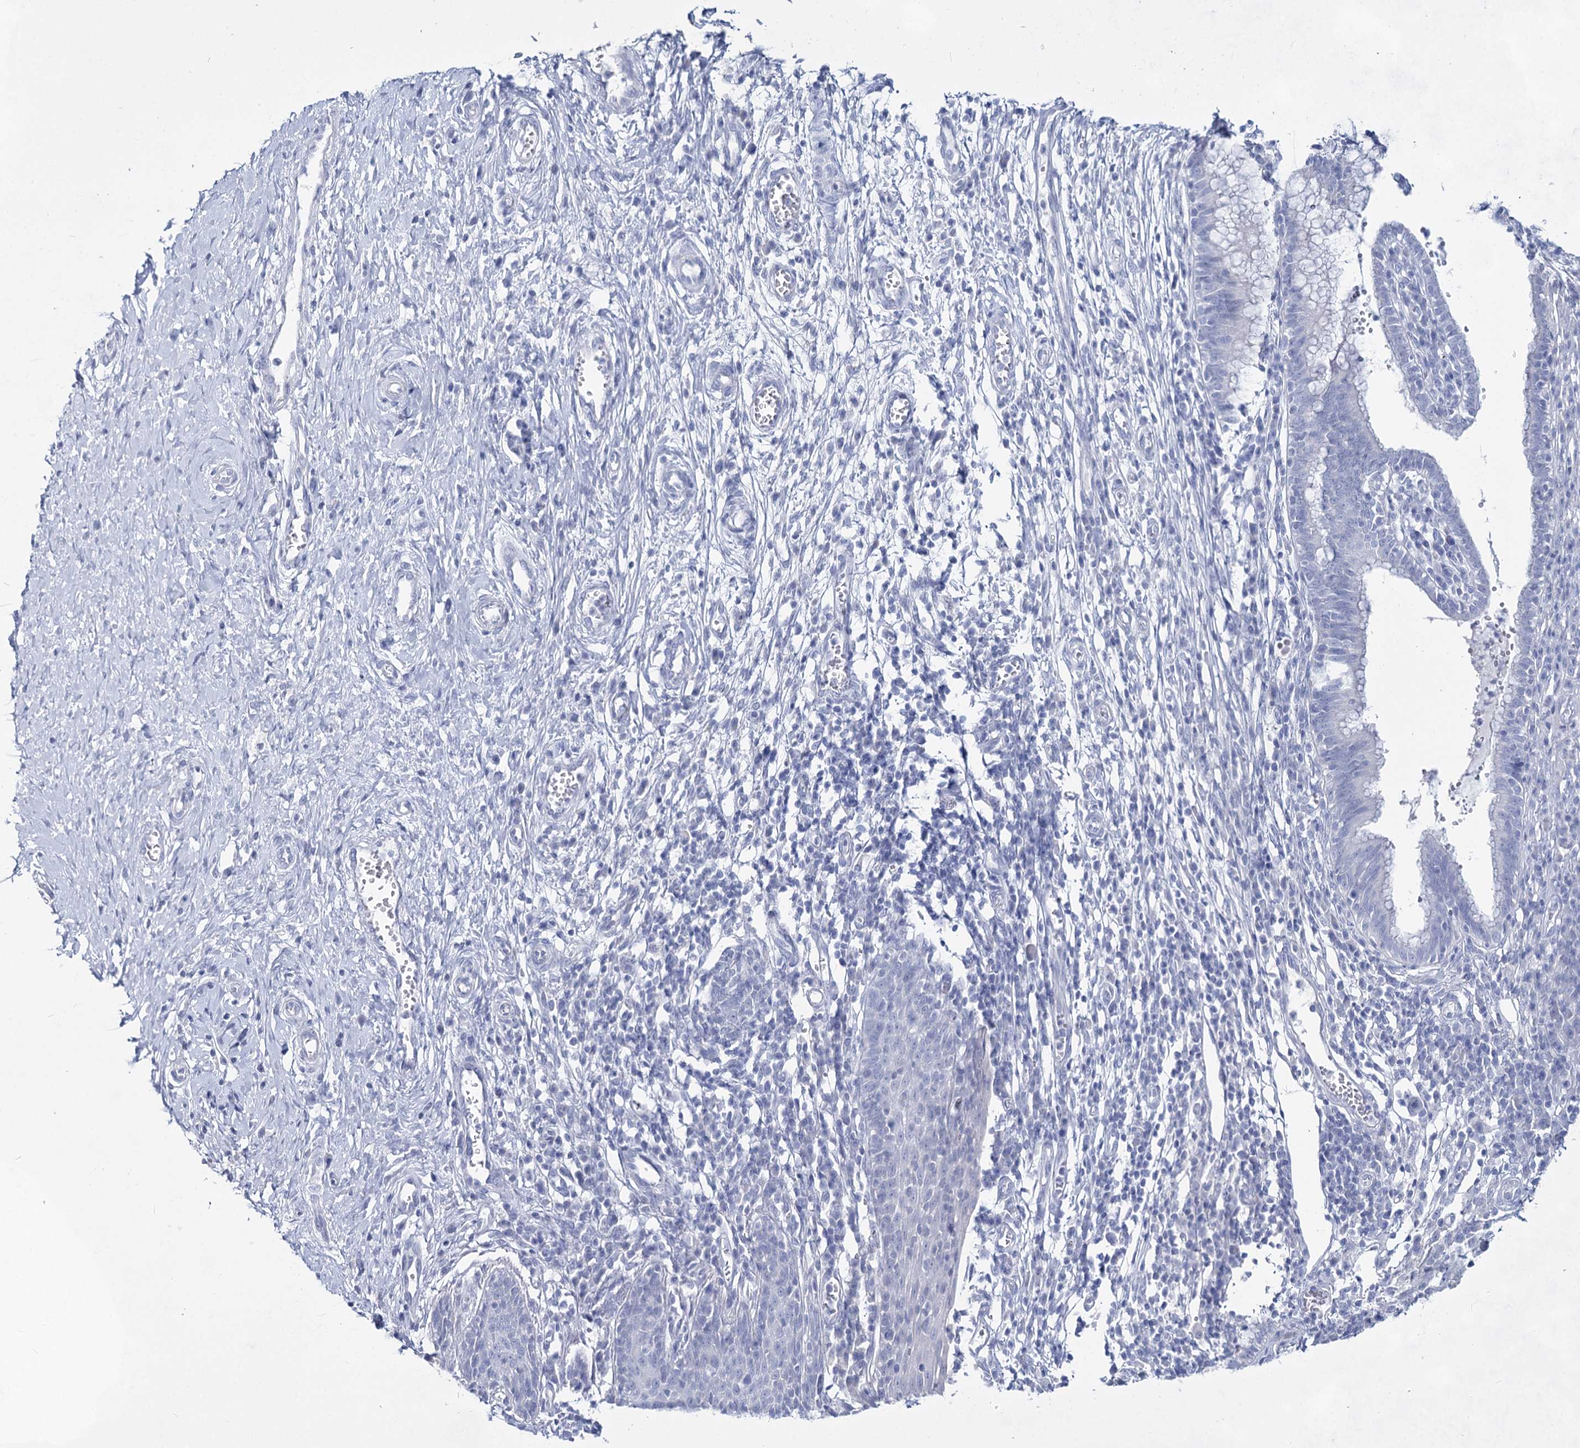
{"staining": {"intensity": "negative", "quantity": "none", "location": "none"}, "tissue": "cervix", "cell_type": "Glandular cells", "image_type": "normal", "snomed": [{"axis": "morphology", "description": "Normal tissue, NOS"}, {"axis": "morphology", "description": "Adenocarcinoma, NOS"}, {"axis": "topography", "description": "Cervix"}], "caption": "Glandular cells show no significant protein staining in unremarkable cervix. The staining is performed using DAB brown chromogen with nuclei counter-stained in using hematoxylin.", "gene": "SLC17A2", "patient": {"sex": "female", "age": 29}}